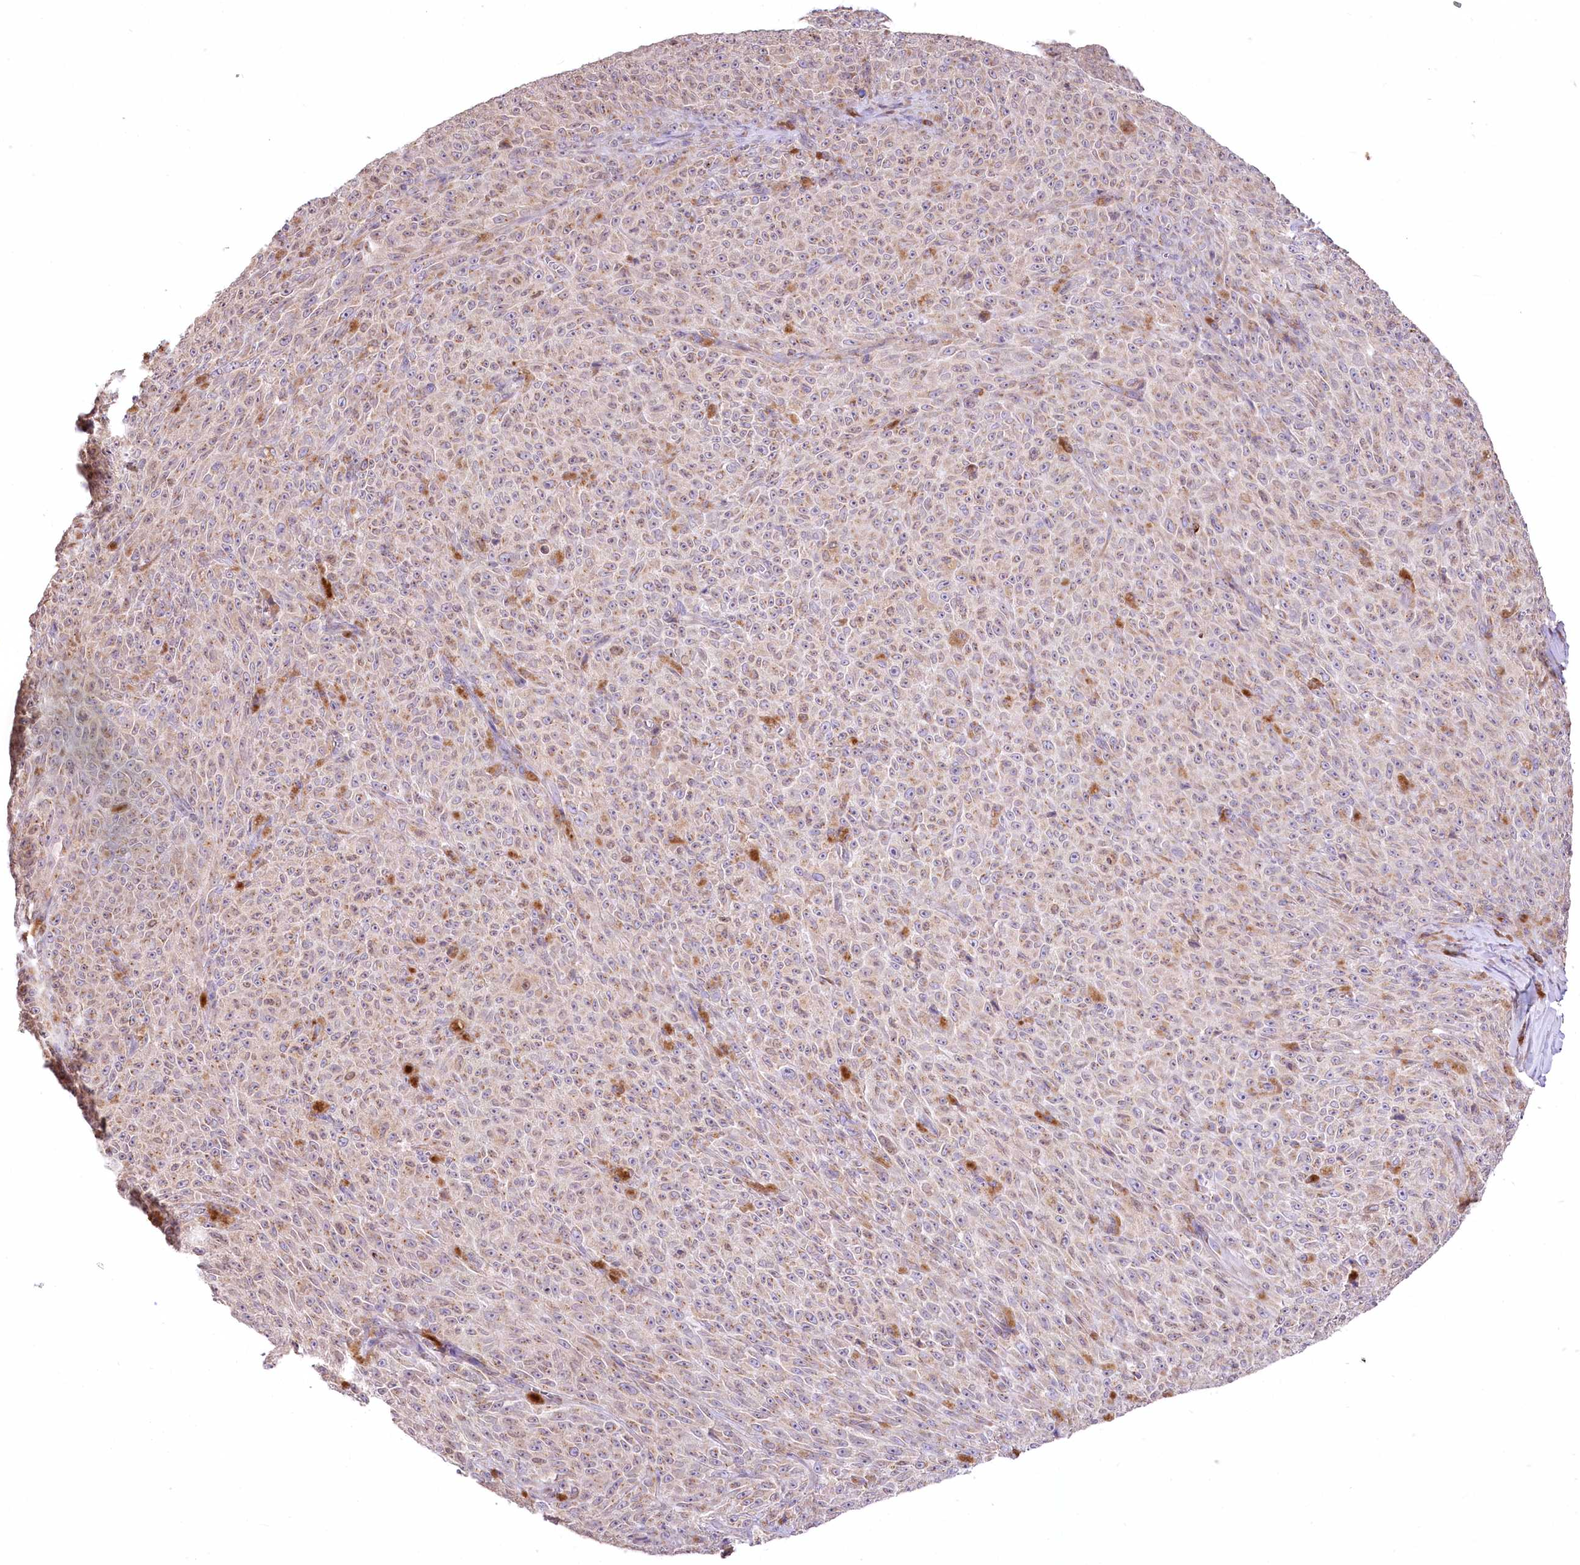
{"staining": {"intensity": "weak", "quantity": "25%-75%", "location": "cytoplasmic/membranous"}, "tissue": "melanoma", "cell_type": "Tumor cells", "image_type": "cancer", "snomed": [{"axis": "morphology", "description": "Malignant melanoma, NOS"}, {"axis": "topography", "description": "Skin"}], "caption": "Human malignant melanoma stained with a protein marker displays weak staining in tumor cells.", "gene": "STT3B", "patient": {"sex": "female", "age": 82}}